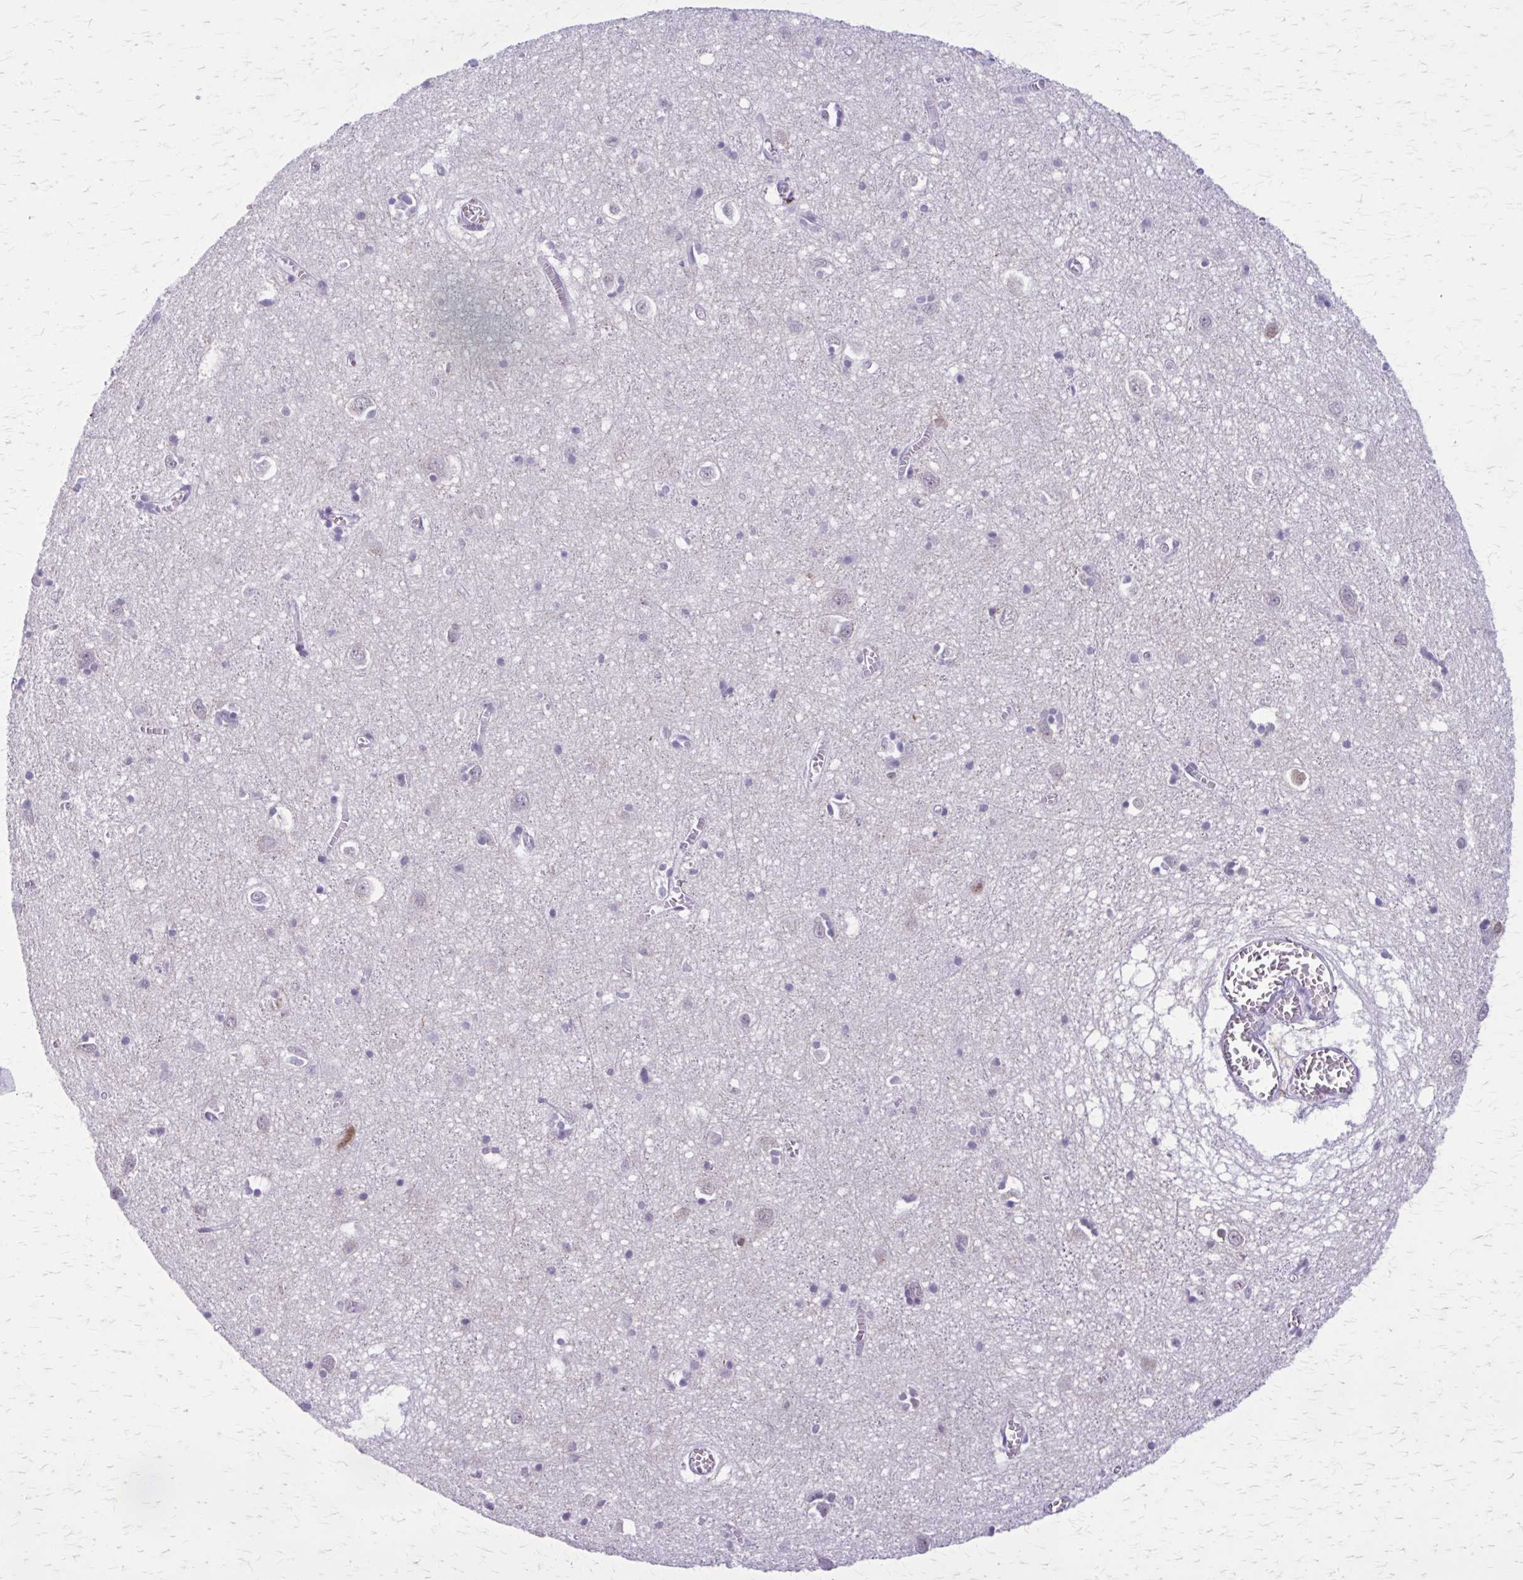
{"staining": {"intensity": "negative", "quantity": "none", "location": "none"}, "tissue": "cerebral cortex", "cell_type": "Endothelial cells", "image_type": "normal", "snomed": [{"axis": "morphology", "description": "Normal tissue, NOS"}, {"axis": "topography", "description": "Cerebral cortex"}], "caption": "Human cerebral cortex stained for a protein using immunohistochemistry reveals no positivity in endothelial cells.", "gene": "GAD1", "patient": {"sex": "male", "age": 70}}